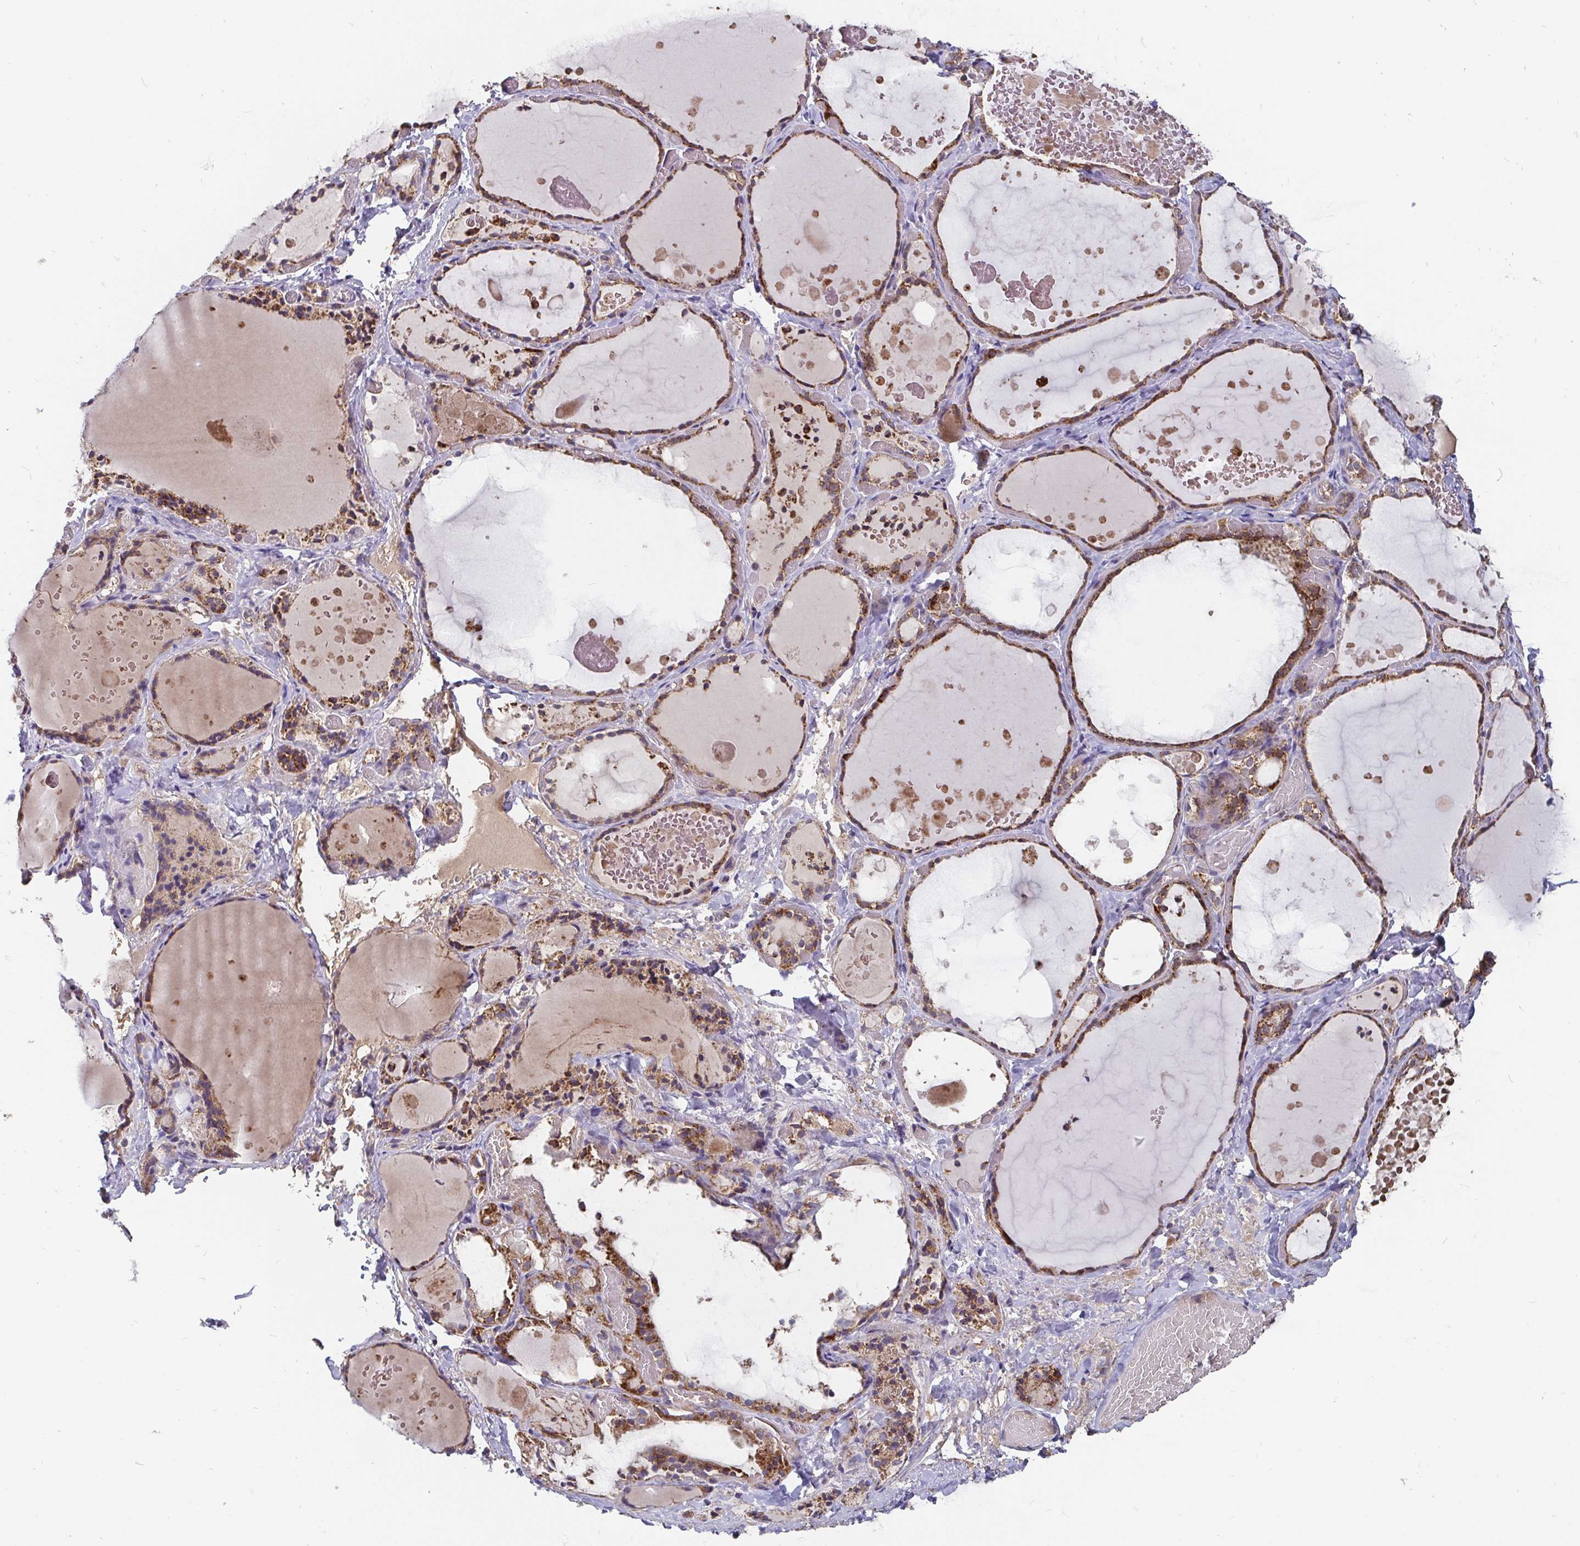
{"staining": {"intensity": "moderate", "quantity": ">75%", "location": "cytoplasmic/membranous"}, "tissue": "thyroid gland", "cell_type": "Glandular cells", "image_type": "normal", "snomed": [{"axis": "morphology", "description": "Normal tissue, NOS"}, {"axis": "topography", "description": "Thyroid gland"}], "caption": "Immunohistochemical staining of unremarkable human thyroid gland demonstrates >75% levels of moderate cytoplasmic/membranous protein staining in about >75% of glandular cells.", "gene": "PDF", "patient": {"sex": "female", "age": 56}}